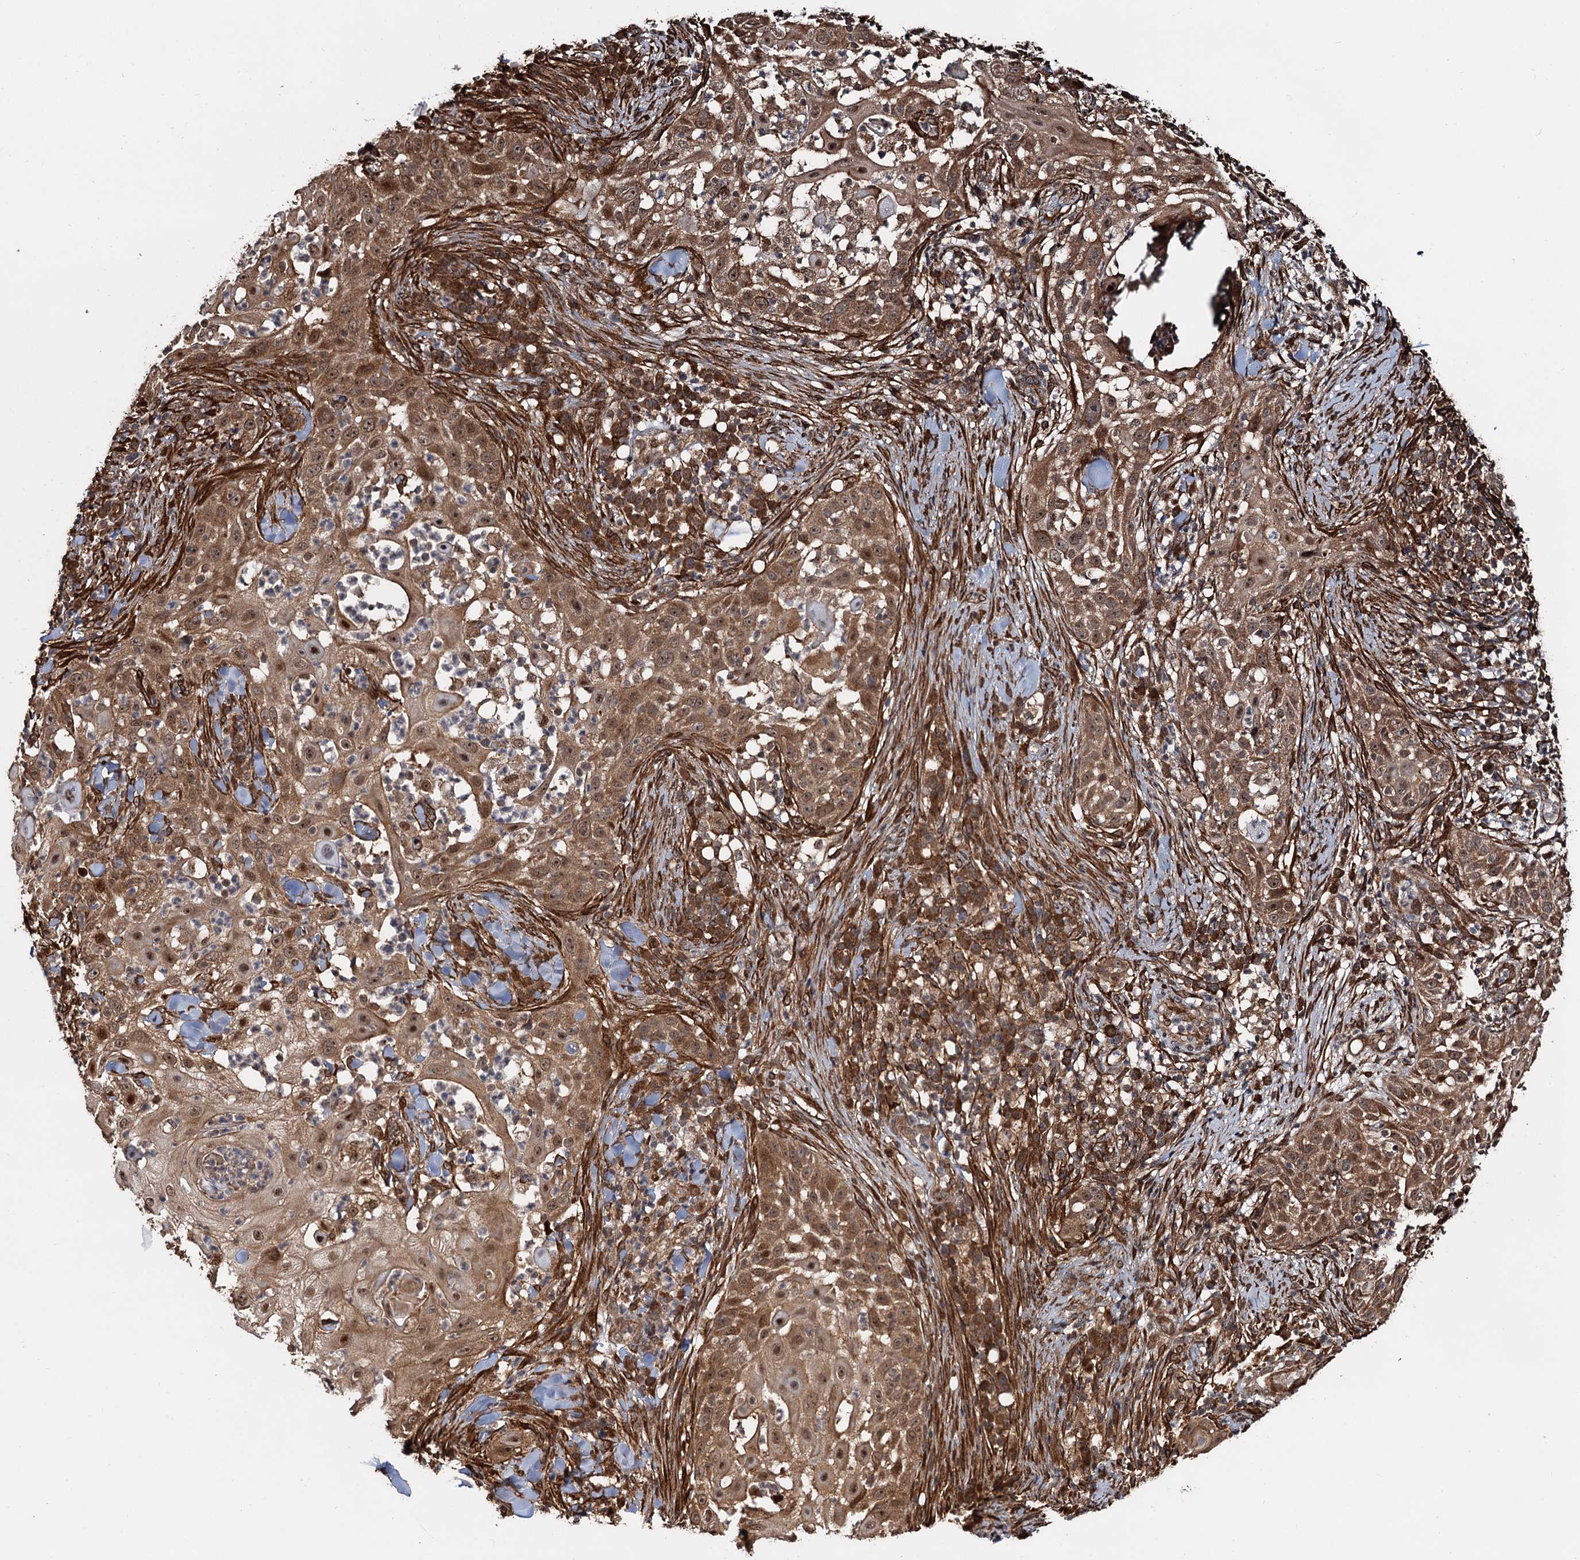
{"staining": {"intensity": "moderate", "quantity": "25%-75%", "location": "cytoplasmic/membranous,nuclear"}, "tissue": "skin cancer", "cell_type": "Tumor cells", "image_type": "cancer", "snomed": [{"axis": "morphology", "description": "Squamous cell carcinoma, NOS"}, {"axis": "topography", "description": "Skin"}], "caption": "Immunohistochemistry (IHC) histopathology image of squamous cell carcinoma (skin) stained for a protein (brown), which exhibits medium levels of moderate cytoplasmic/membranous and nuclear positivity in approximately 25%-75% of tumor cells.", "gene": "SNRNP25", "patient": {"sex": "female", "age": 44}}